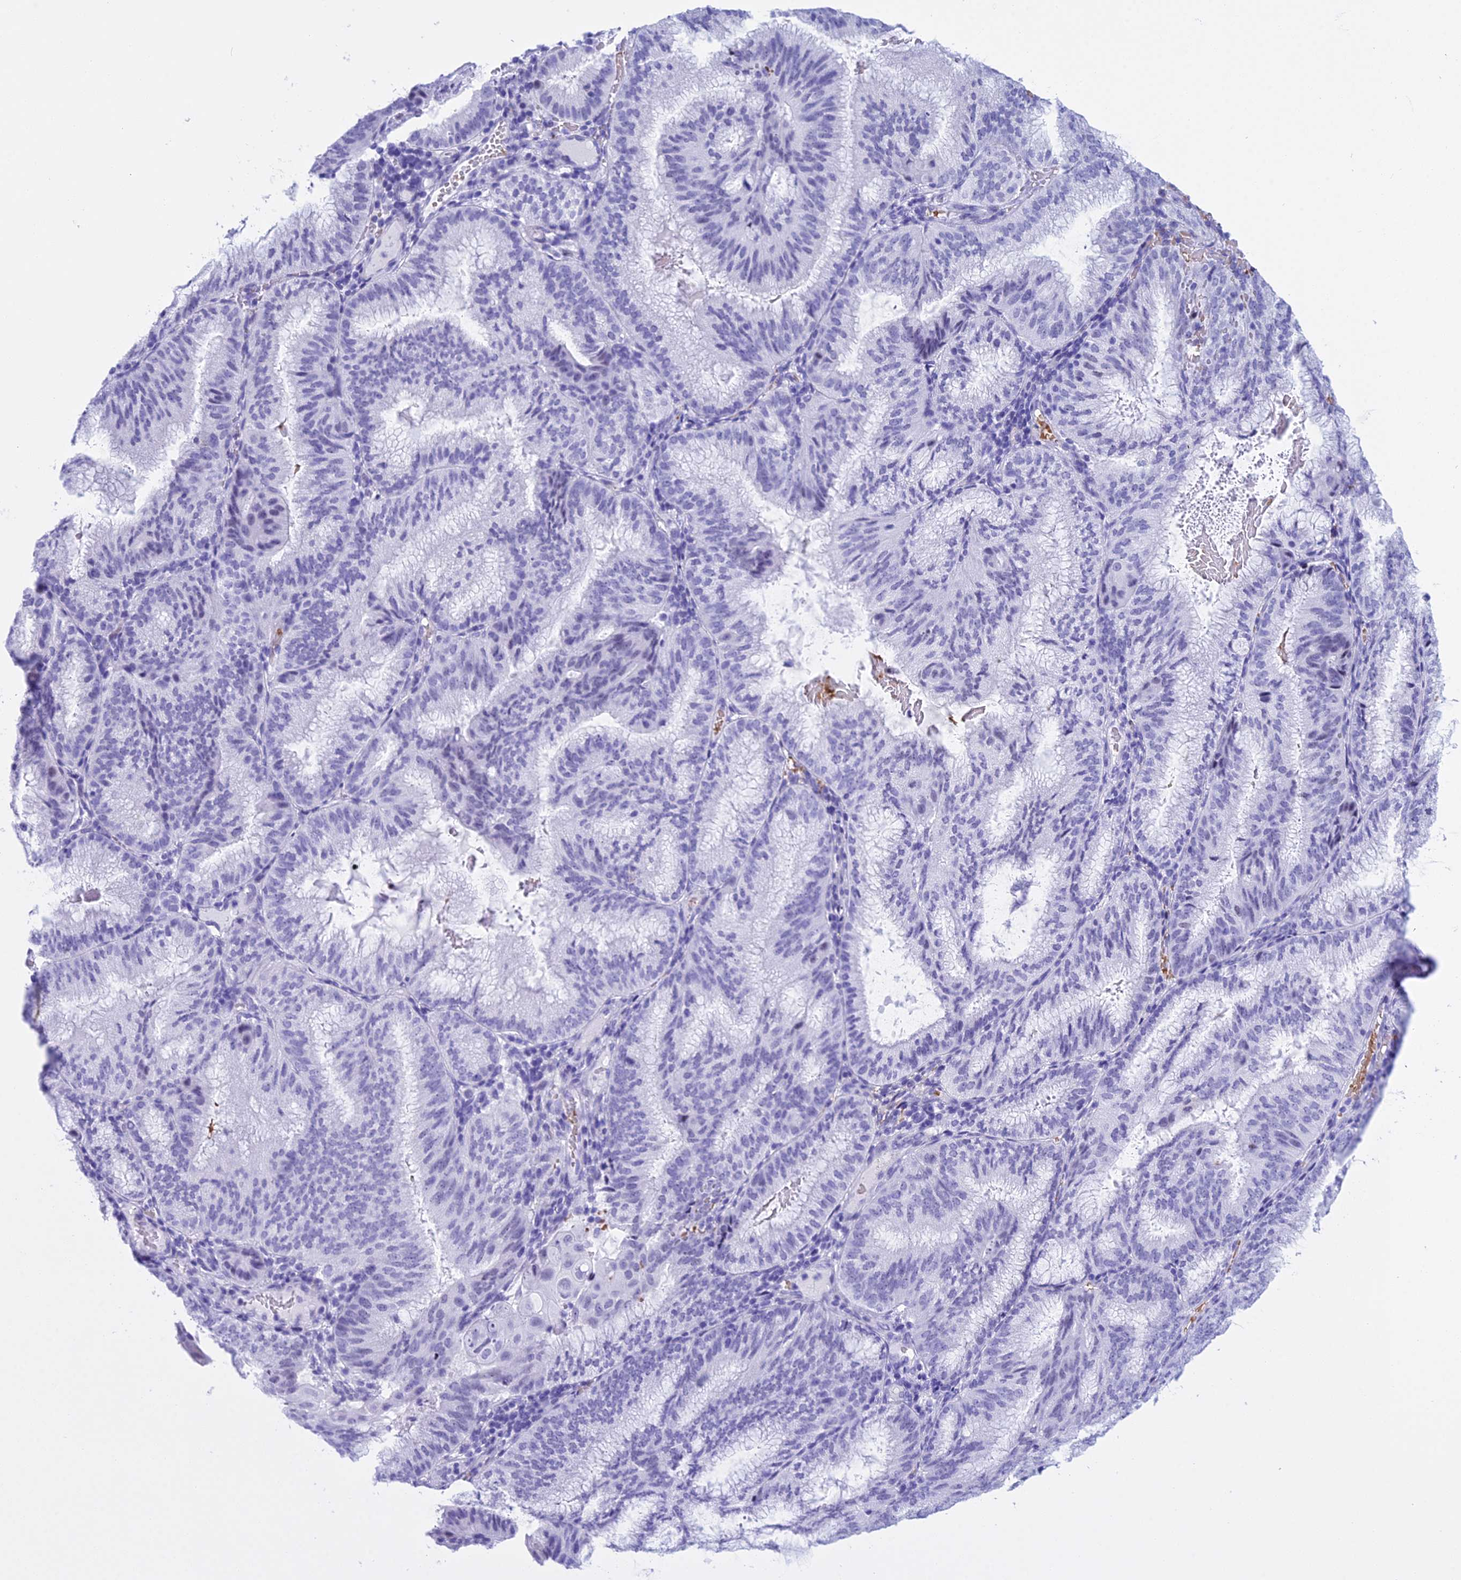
{"staining": {"intensity": "negative", "quantity": "none", "location": "none"}, "tissue": "endometrial cancer", "cell_type": "Tumor cells", "image_type": "cancer", "snomed": [{"axis": "morphology", "description": "Adenocarcinoma, NOS"}, {"axis": "topography", "description": "Endometrium"}], "caption": "This photomicrograph is of endometrial adenocarcinoma stained with IHC to label a protein in brown with the nuclei are counter-stained blue. There is no positivity in tumor cells. (Immunohistochemistry, brightfield microscopy, high magnification).", "gene": "RNPS1", "patient": {"sex": "female", "age": 49}}